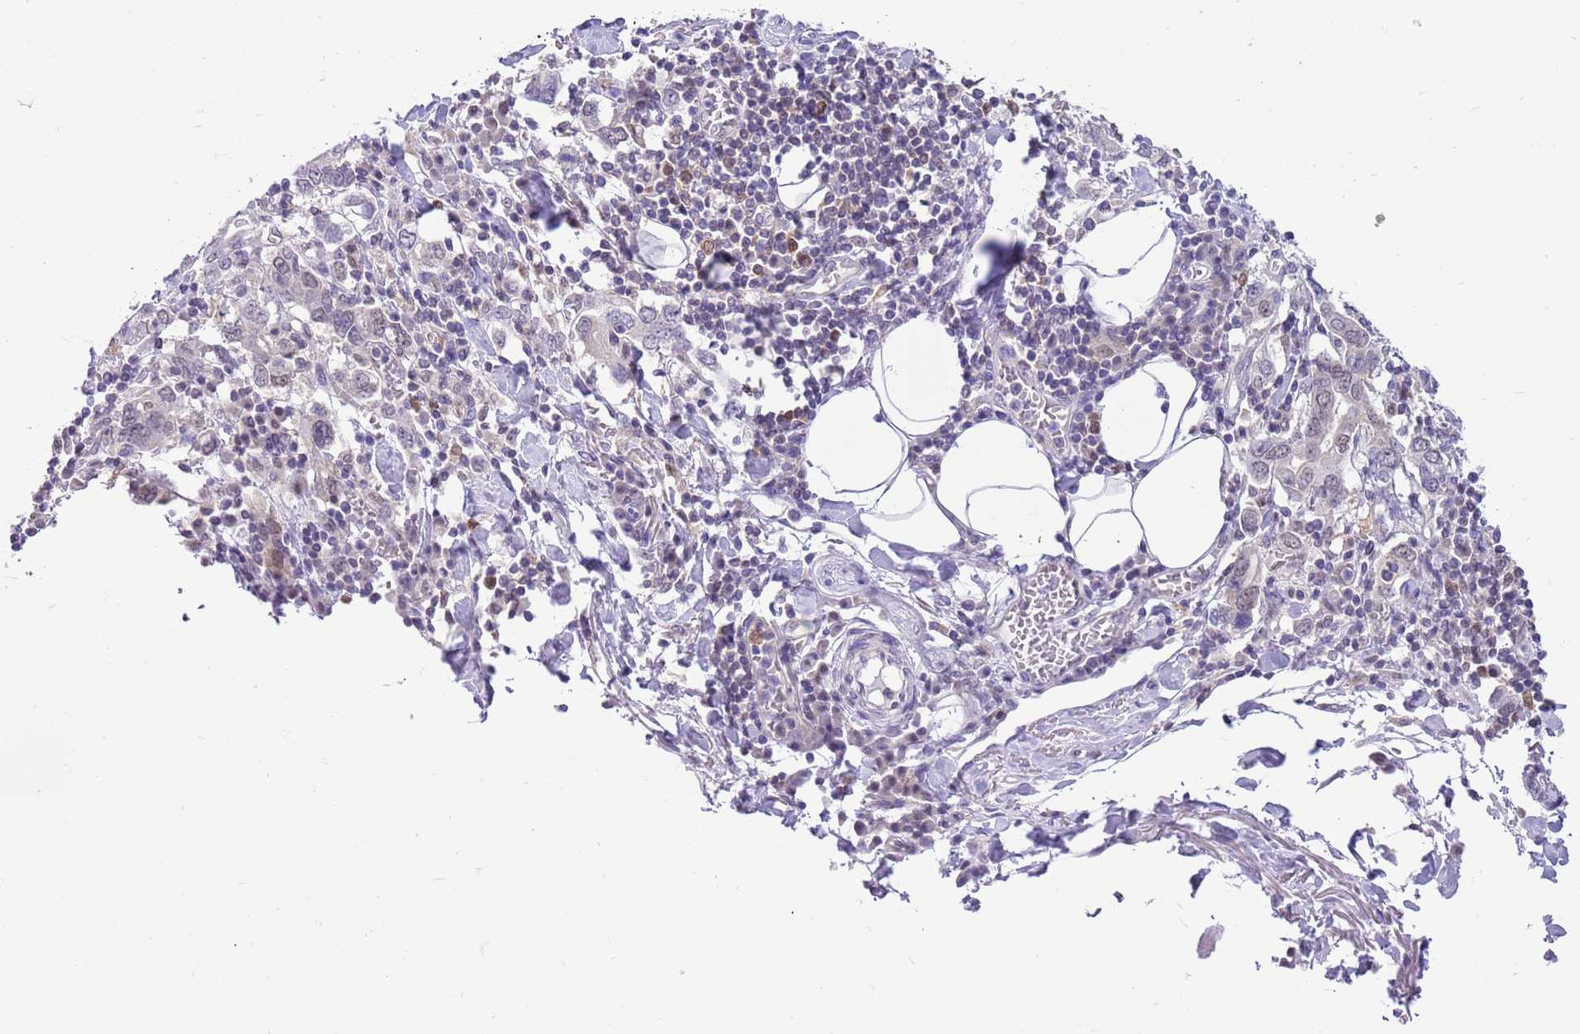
{"staining": {"intensity": "weak", "quantity": "<25%", "location": "nuclear"}, "tissue": "stomach cancer", "cell_type": "Tumor cells", "image_type": "cancer", "snomed": [{"axis": "morphology", "description": "Adenocarcinoma, NOS"}, {"axis": "topography", "description": "Stomach, upper"}, {"axis": "topography", "description": "Stomach"}], "caption": "Tumor cells show no significant protein expression in stomach cancer.", "gene": "DDI2", "patient": {"sex": "male", "age": 62}}